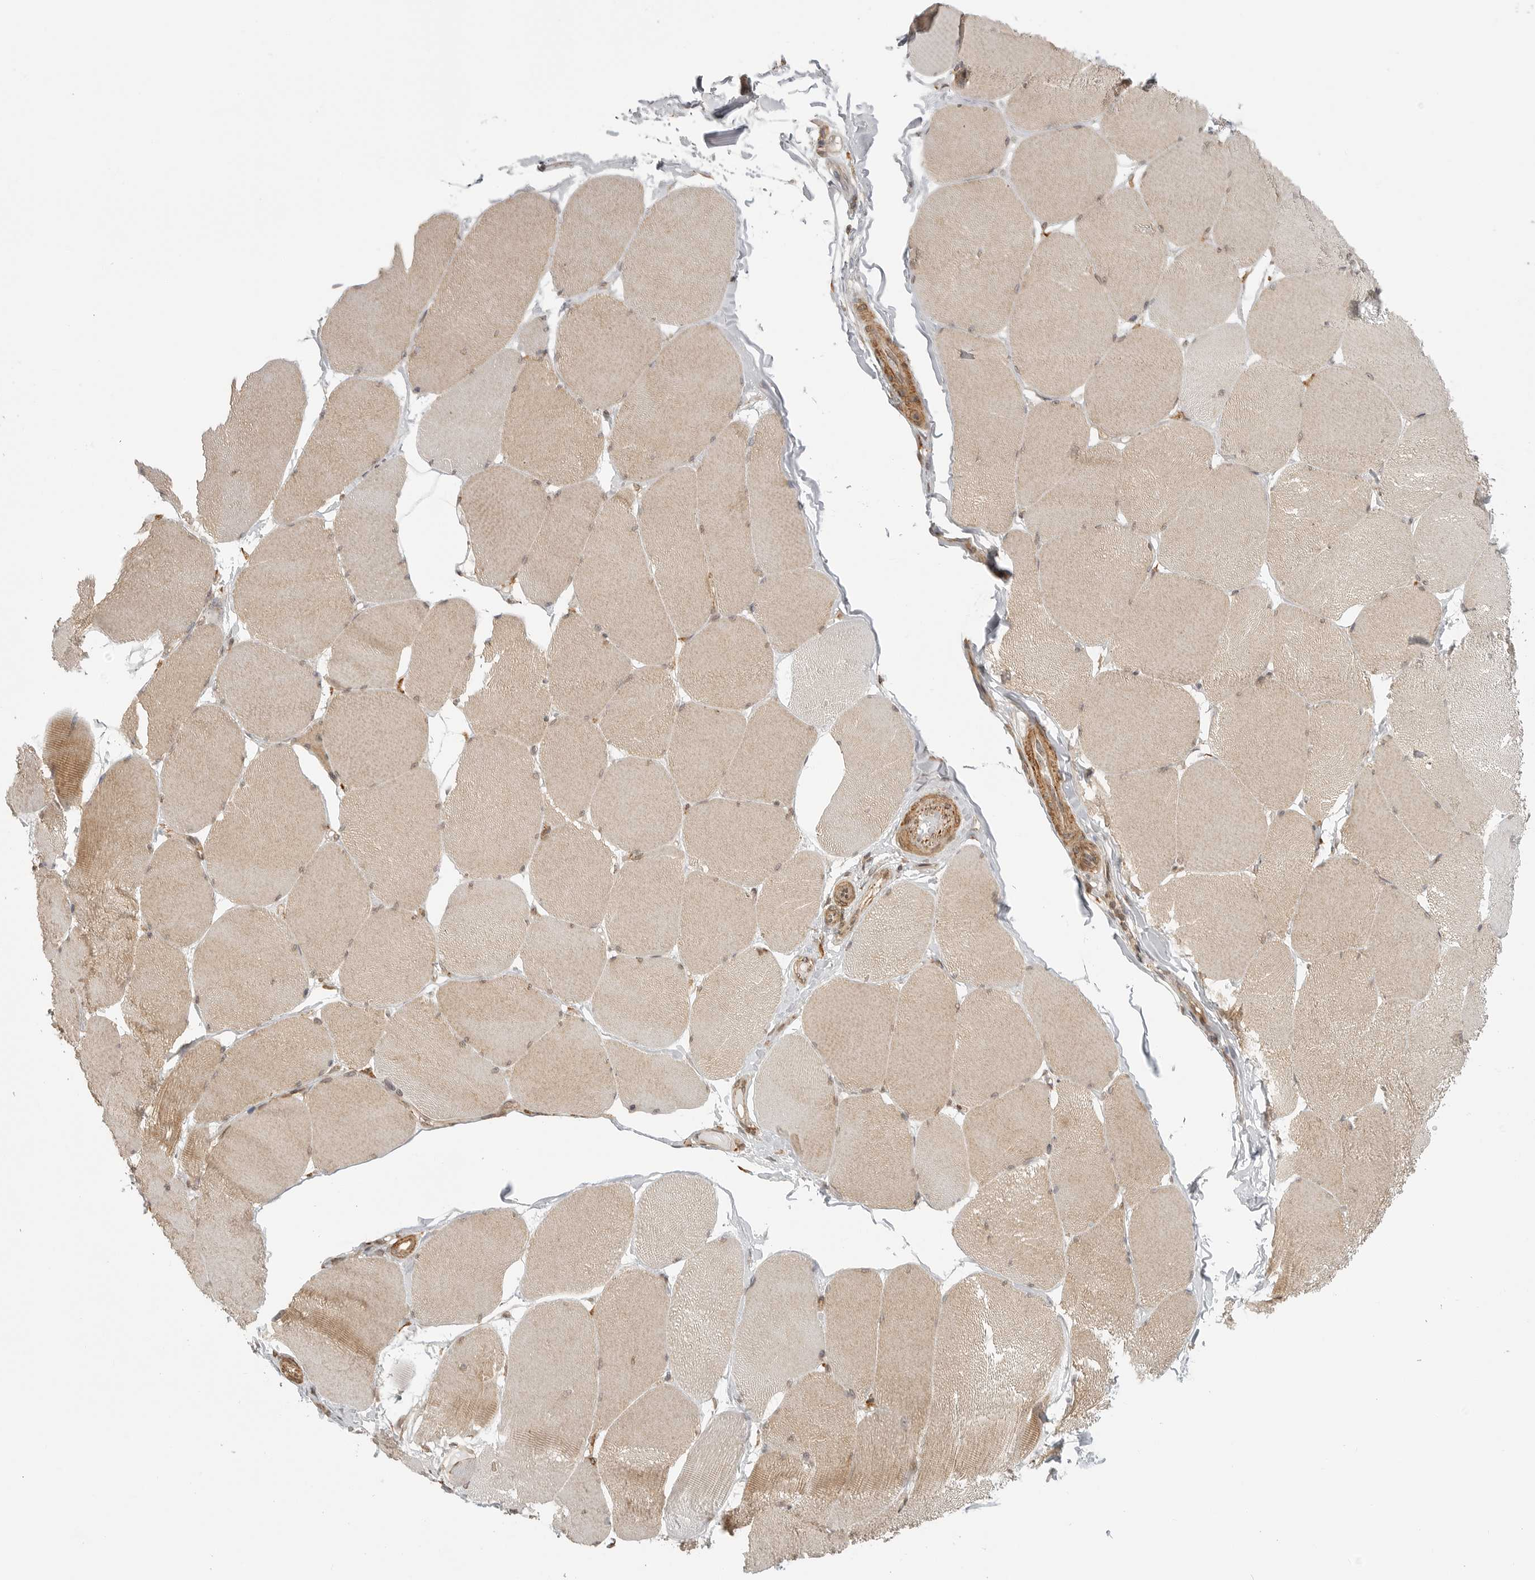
{"staining": {"intensity": "moderate", "quantity": "<25%", "location": "cytoplasmic/membranous"}, "tissue": "skeletal muscle", "cell_type": "Myocytes", "image_type": "normal", "snomed": [{"axis": "morphology", "description": "Normal tissue, NOS"}, {"axis": "topography", "description": "Skin"}, {"axis": "topography", "description": "Skeletal muscle"}], "caption": "Protein analysis of normal skeletal muscle exhibits moderate cytoplasmic/membranous staining in about <25% of myocytes.", "gene": "GPC2", "patient": {"sex": "male", "age": 83}}